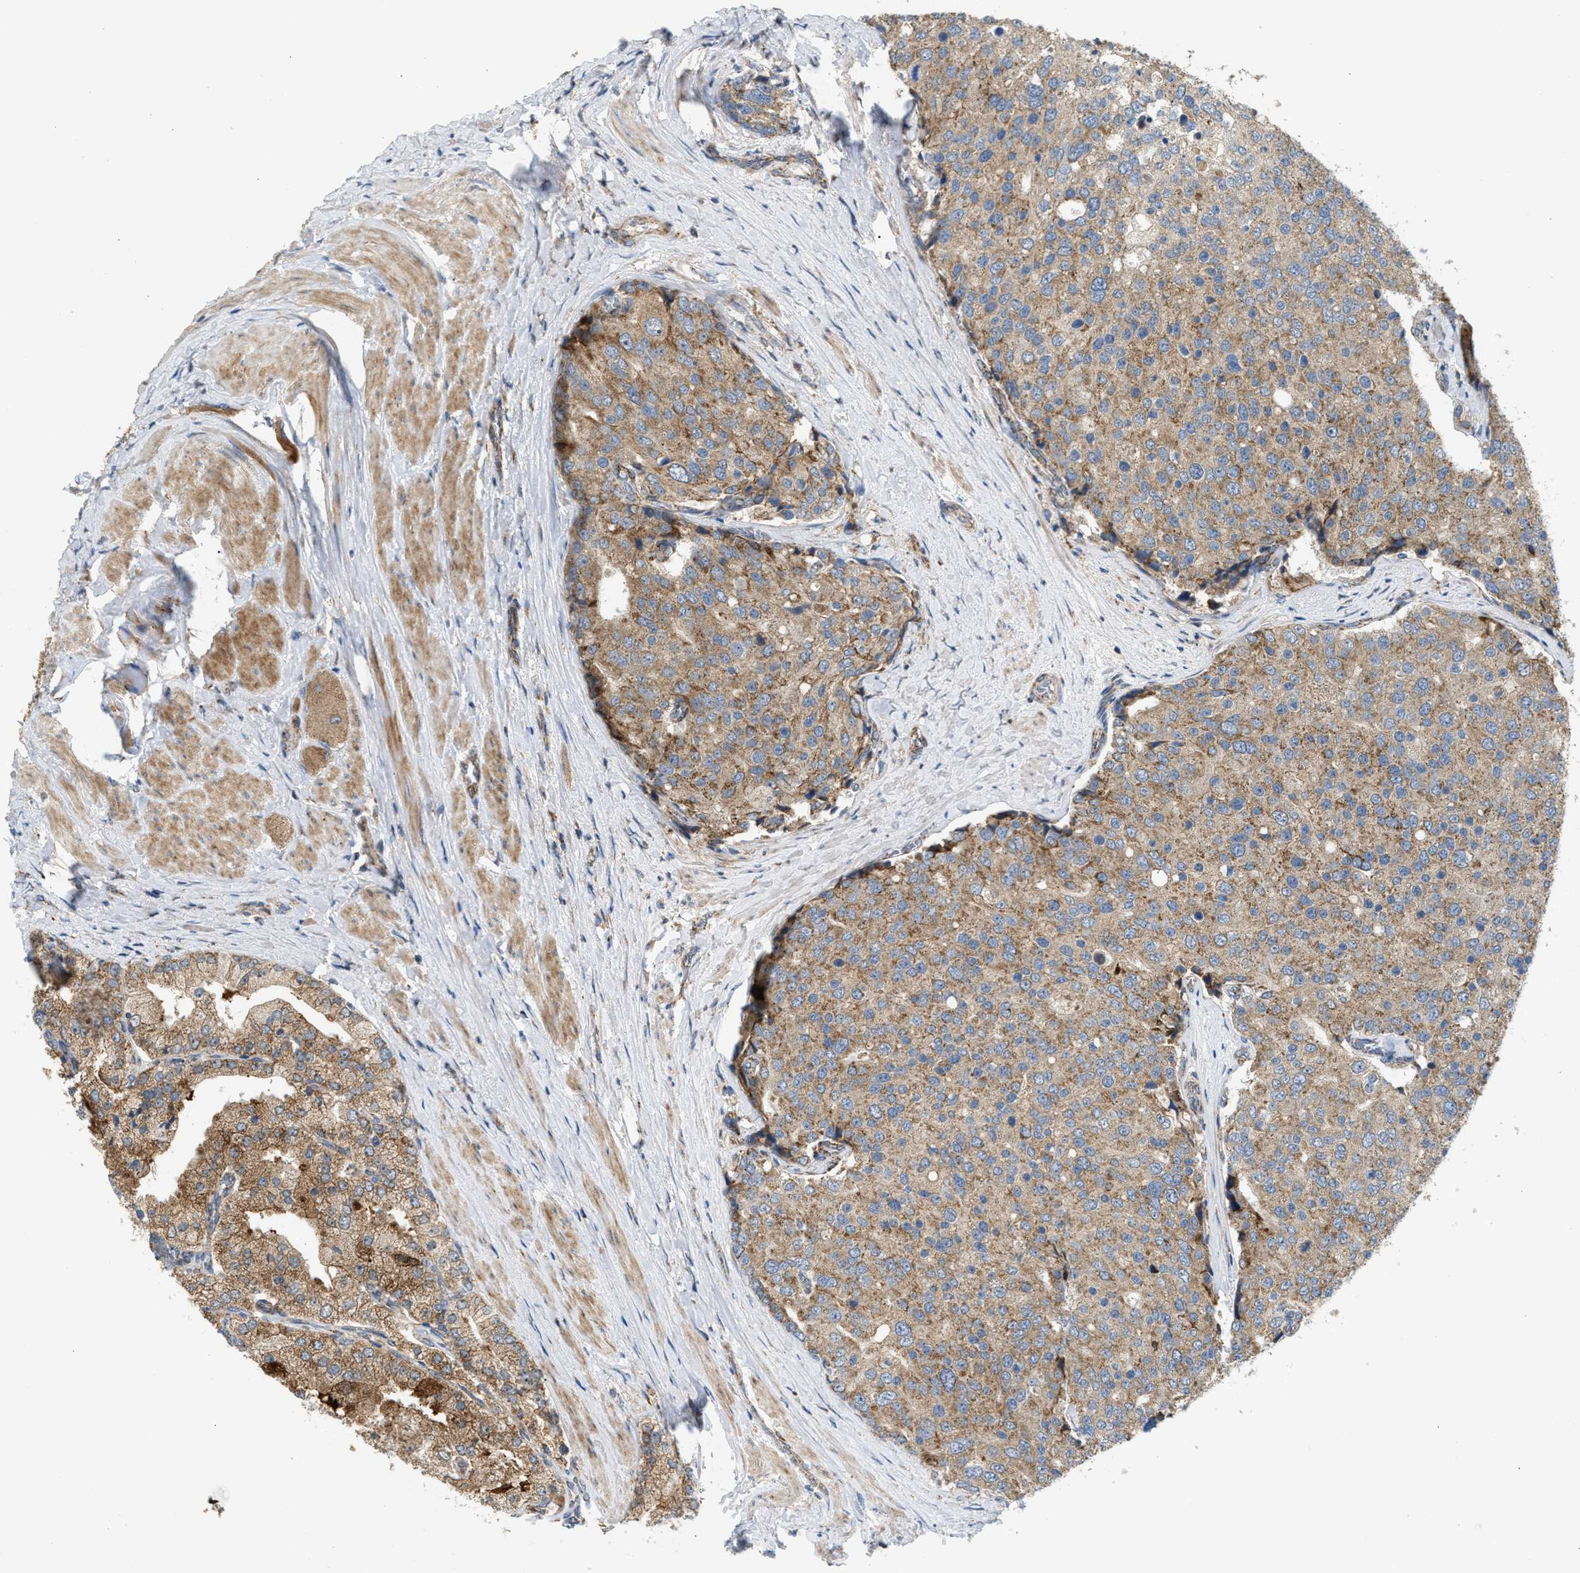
{"staining": {"intensity": "moderate", "quantity": ">75%", "location": "cytoplasmic/membranous"}, "tissue": "prostate cancer", "cell_type": "Tumor cells", "image_type": "cancer", "snomed": [{"axis": "morphology", "description": "Adenocarcinoma, High grade"}, {"axis": "topography", "description": "Prostate"}], "caption": "Protein analysis of prostate cancer (adenocarcinoma (high-grade)) tissue shows moderate cytoplasmic/membranous staining in about >75% of tumor cells. (Stains: DAB in brown, nuclei in blue, Microscopy: brightfield microscopy at high magnification).", "gene": "TACO1", "patient": {"sex": "male", "age": 50}}